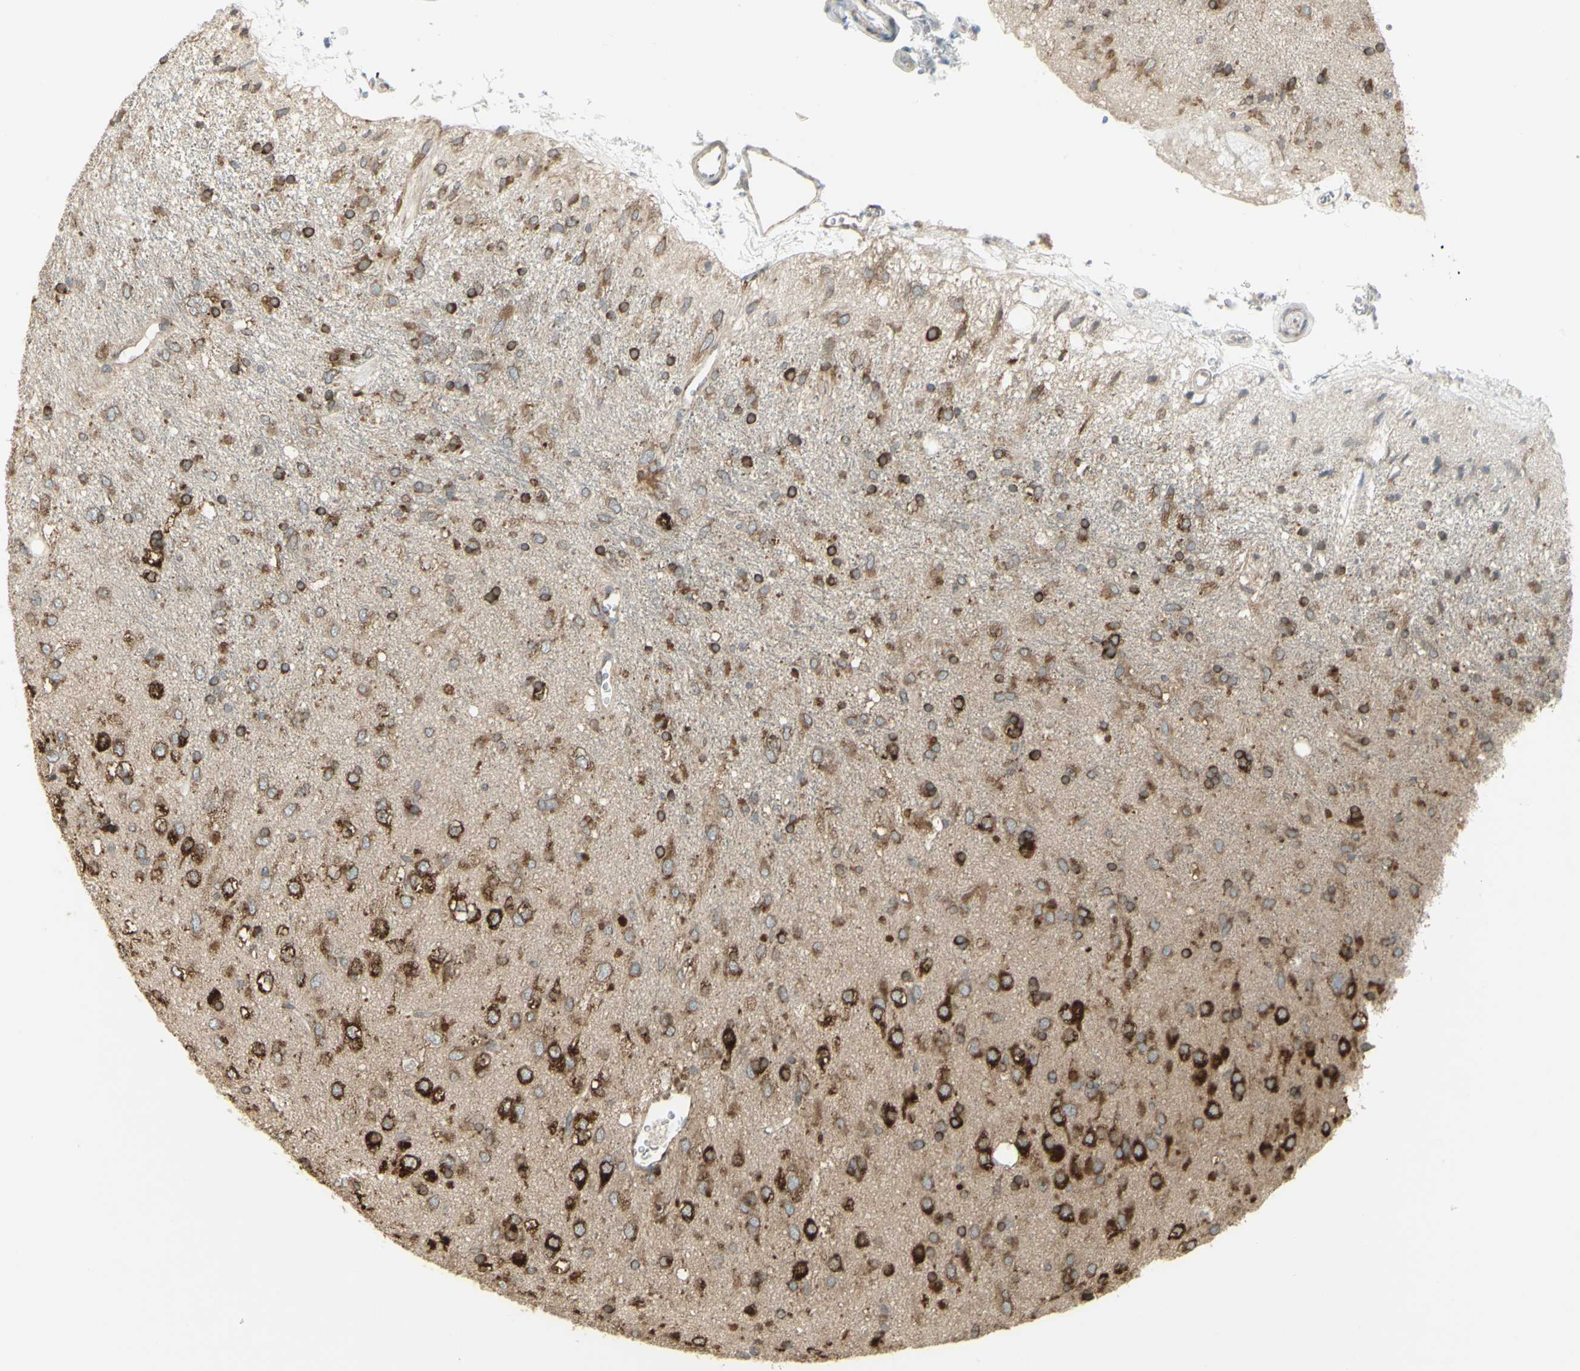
{"staining": {"intensity": "strong", "quantity": "25%-75%", "location": "cytoplasmic/membranous"}, "tissue": "glioma", "cell_type": "Tumor cells", "image_type": "cancer", "snomed": [{"axis": "morphology", "description": "Glioma, malignant, Low grade"}, {"axis": "topography", "description": "Brain"}], "caption": "Glioma was stained to show a protein in brown. There is high levels of strong cytoplasmic/membranous positivity in about 25%-75% of tumor cells.", "gene": "FKBP3", "patient": {"sex": "male", "age": 77}}